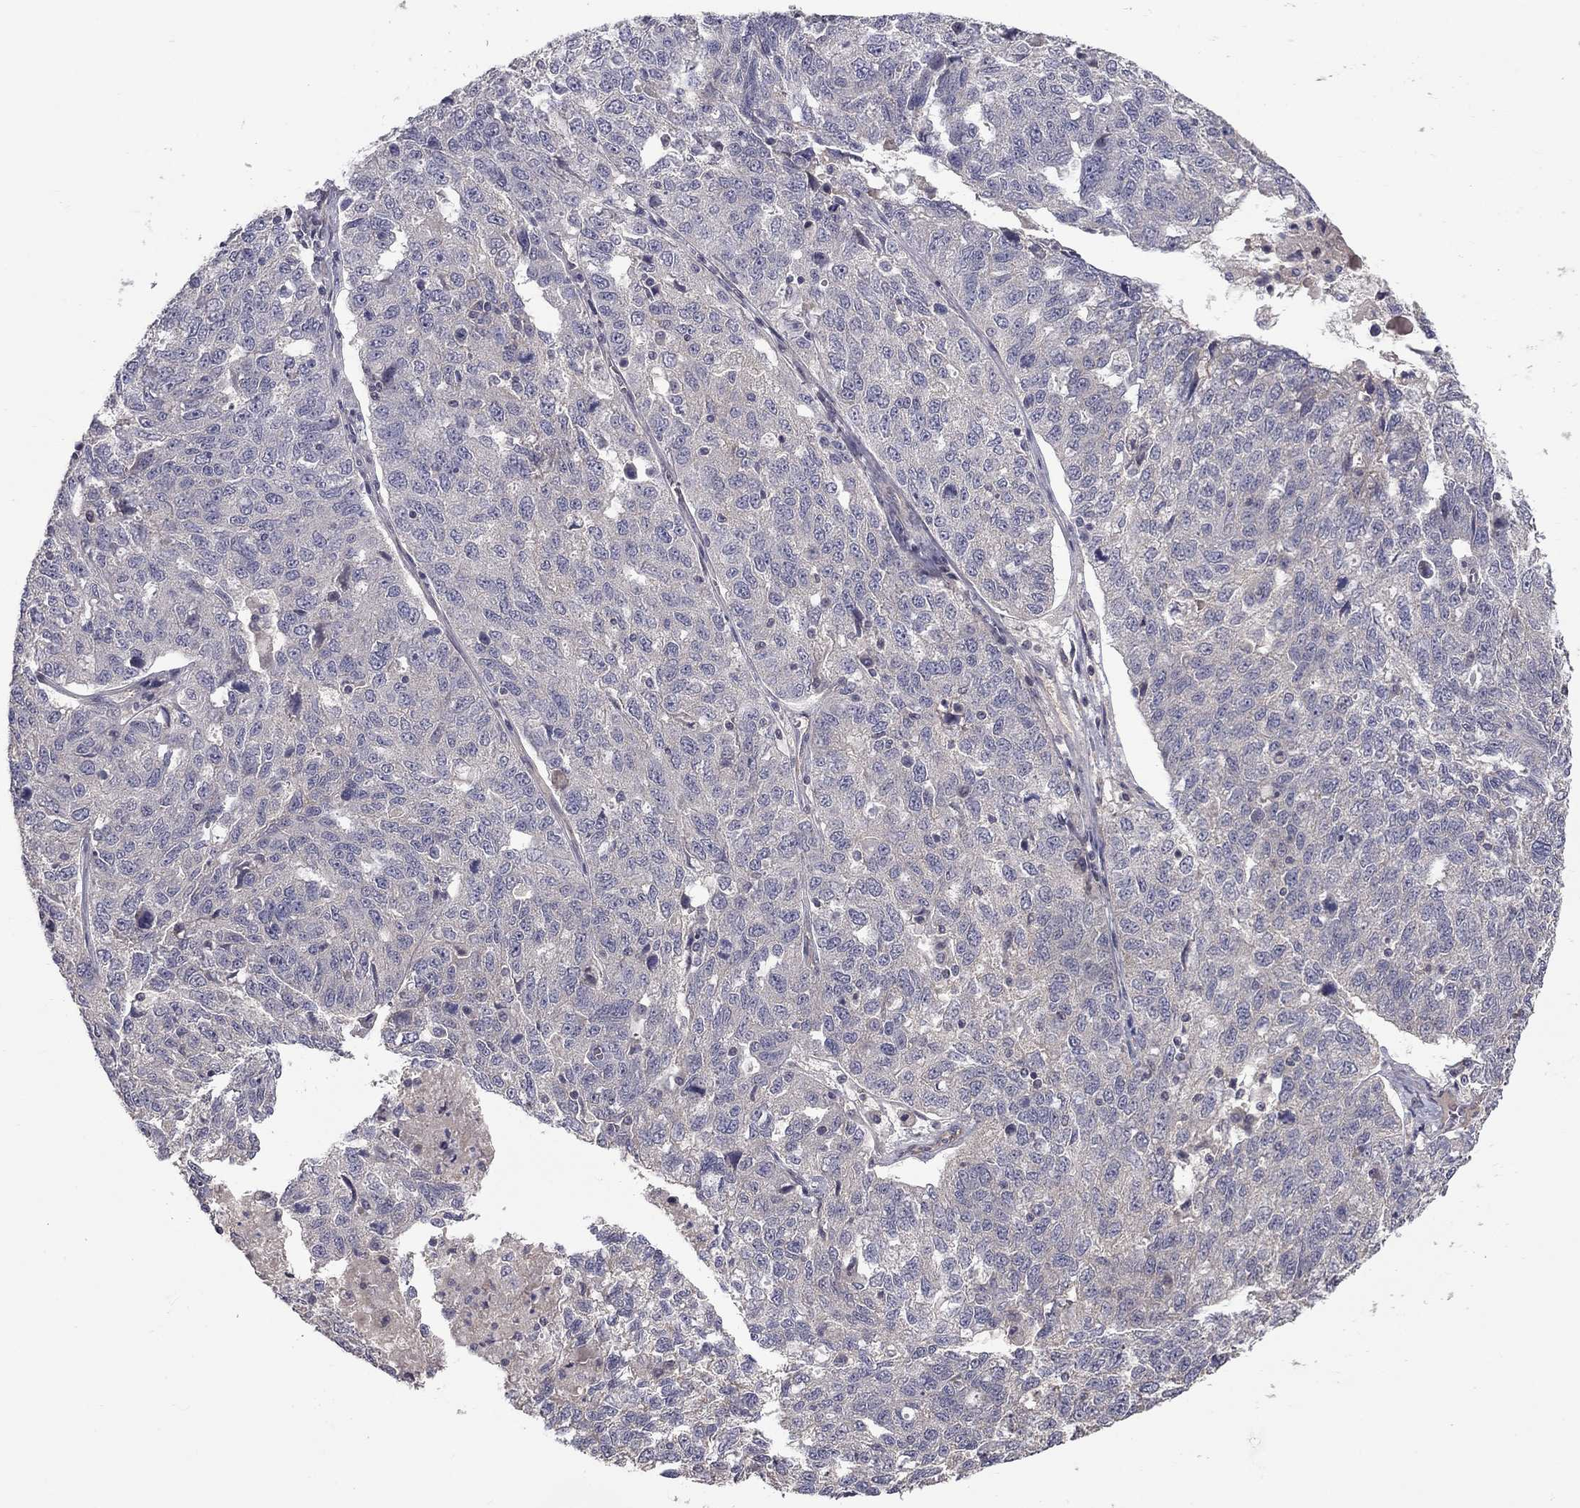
{"staining": {"intensity": "negative", "quantity": "none", "location": "none"}, "tissue": "ovarian cancer", "cell_type": "Tumor cells", "image_type": "cancer", "snomed": [{"axis": "morphology", "description": "Cystadenocarcinoma, serous, NOS"}, {"axis": "topography", "description": "Ovary"}], "caption": "Immunohistochemical staining of ovarian serous cystadenocarcinoma reveals no significant staining in tumor cells. (DAB IHC visualized using brightfield microscopy, high magnification).", "gene": "SLC39A14", "patient": {"sex": "female", "age": 71}}